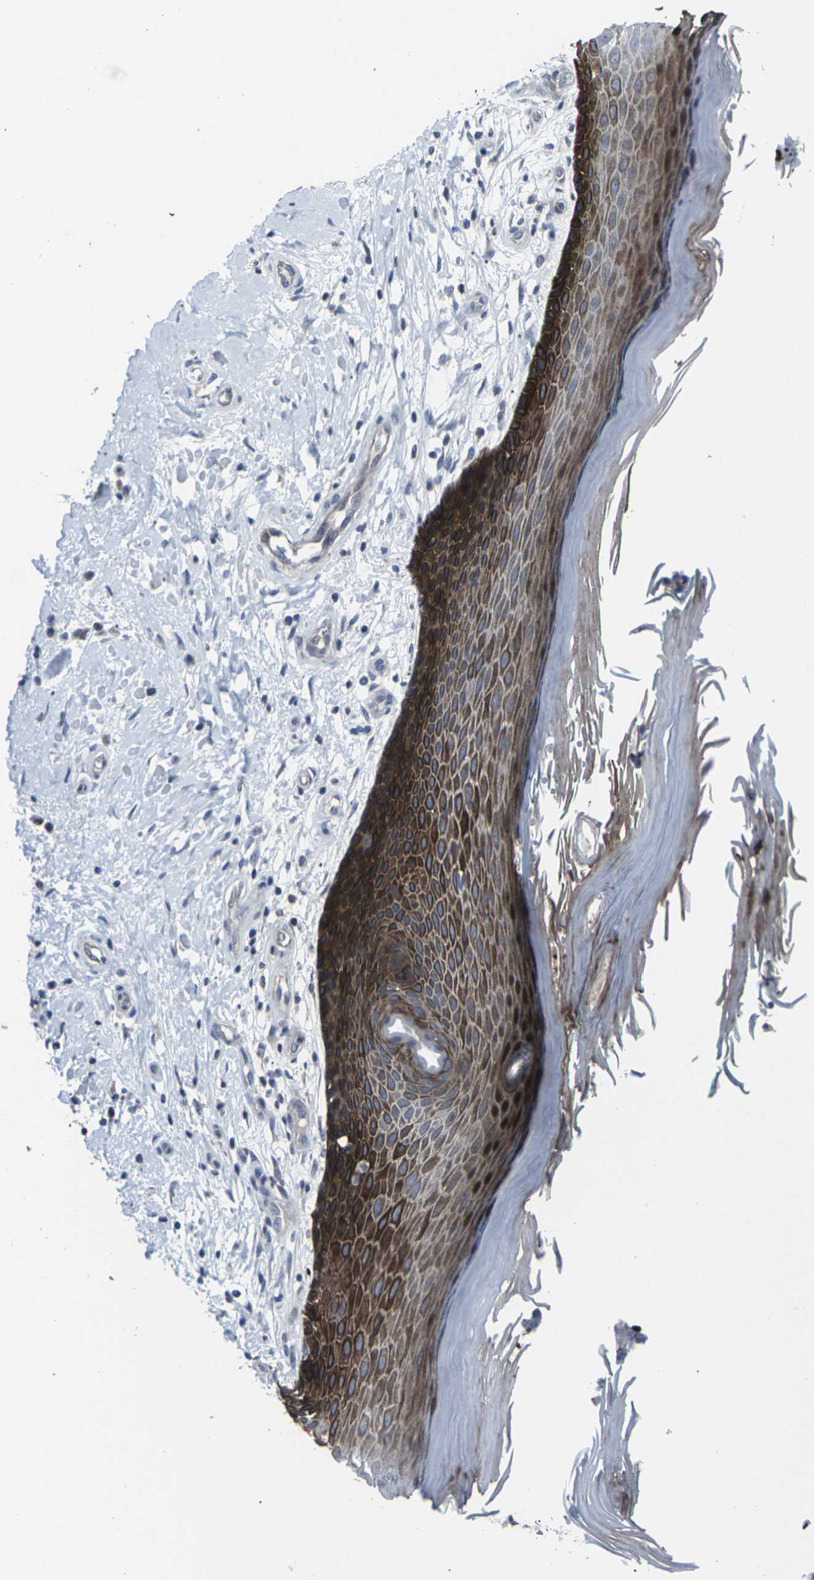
{"staining": {"intensity": "moderate", "quantity": ">75%", "location": "cytoplasmic/membranous"}, "tissue": "melanoma", "cell_type": "Tumor cells", "image_type": "cancer", "snomed": [{"axis": "morphology", "description": "Malignant melanoma, NOS"}, {"axis": "topography", "description": "Skin"}], "caption": "Malignant melanoma stained for a protein reveals moderate cytoplasmic/membranous positivity in tumor cells.", "gene": "HPRT1", "patient": {"sex": "female", "age": 73}}